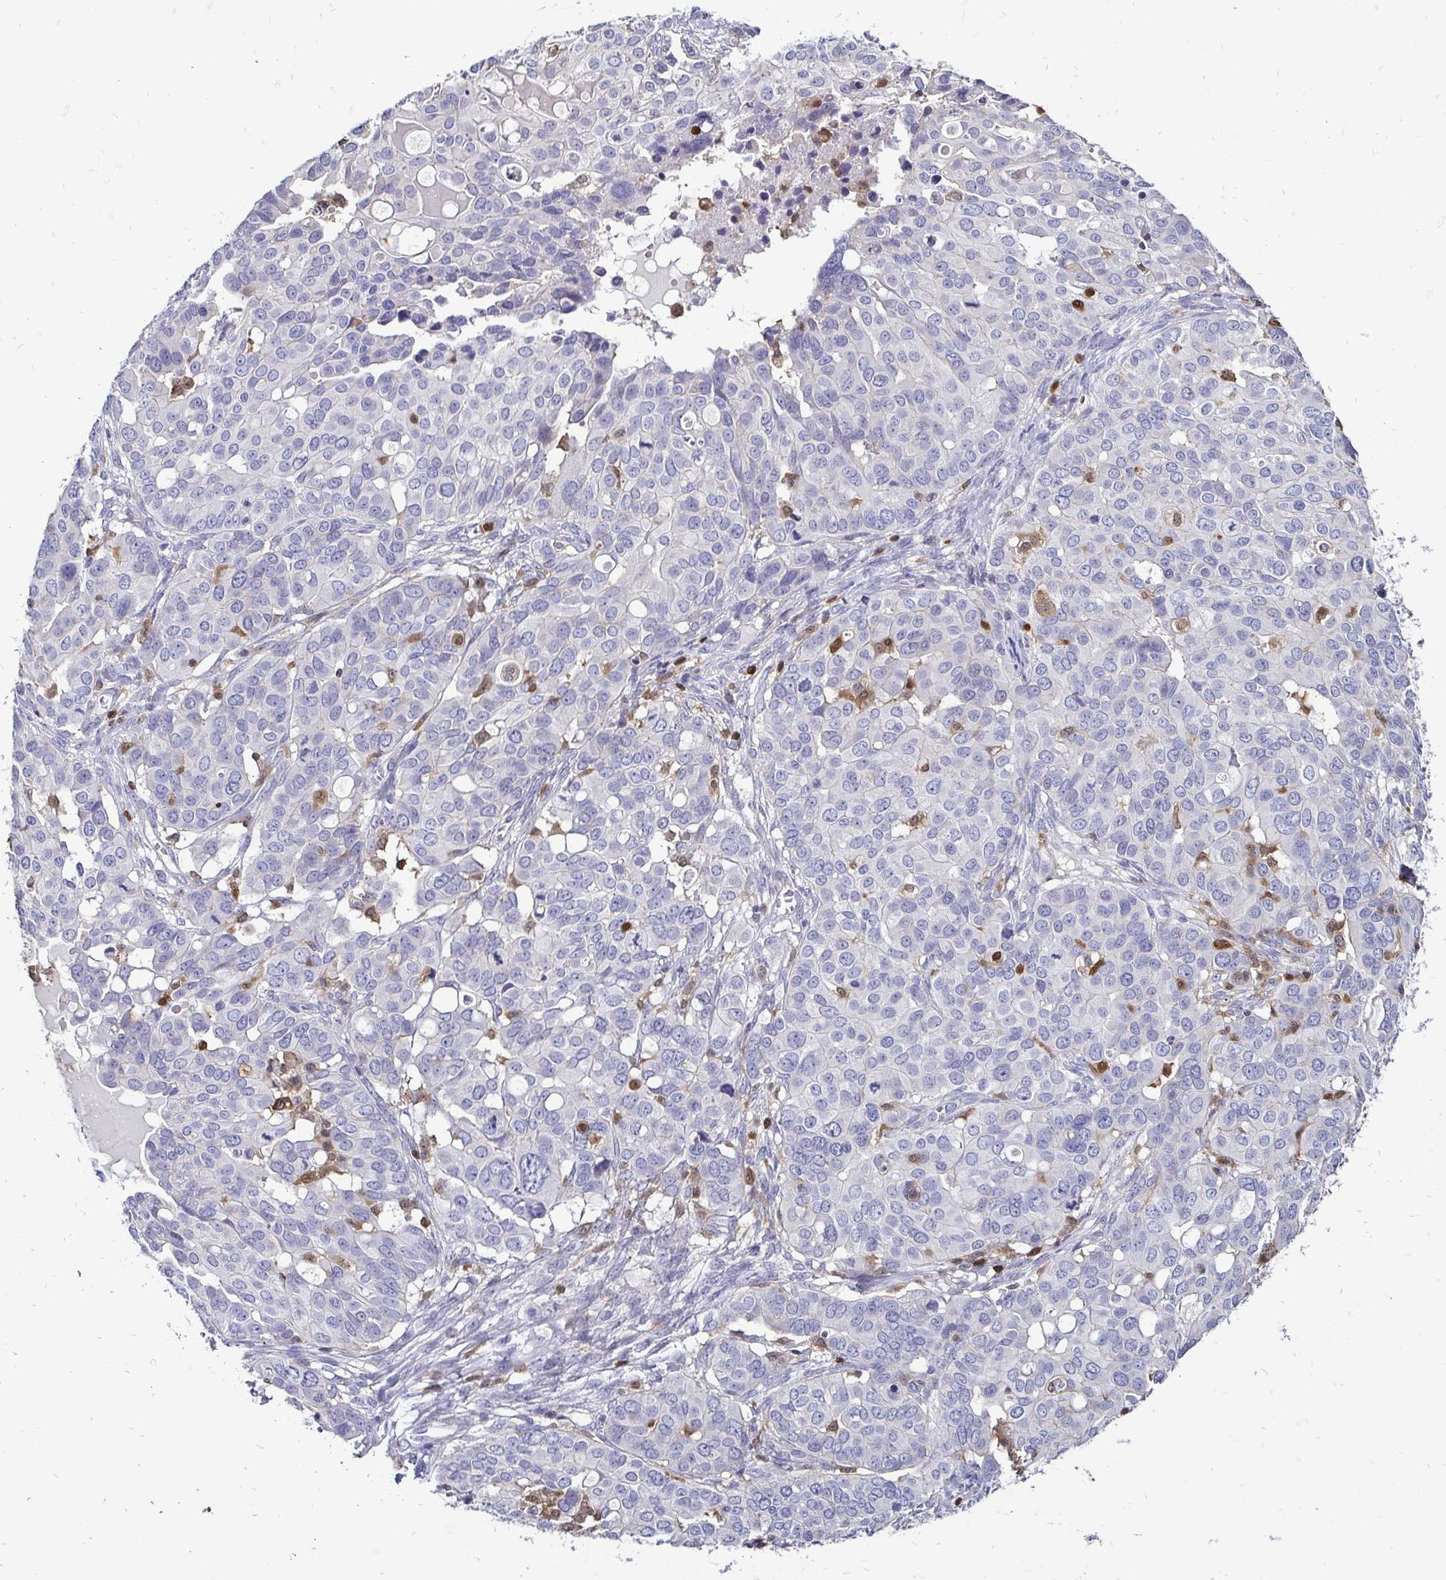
{"staining": {"intensity": "negative", "quantity": "none", "location": "none"}, "tissue": "ovarian cancer", "cell_type": "Tumor cells", "image_type": "cancer", "snomed": [{"axis": "morphology", "description": "Carcinoma, endometroid"}, {"axis": "topography", "description": "Ovary"}], "caption": "Human ovarian cancer (endometroid carcinoma) stained for a protein using immunohistochemistry reveals no staining in tumor cells.", "gene": "ZFP1", "patient": {"sex": "female", "age": 78}}